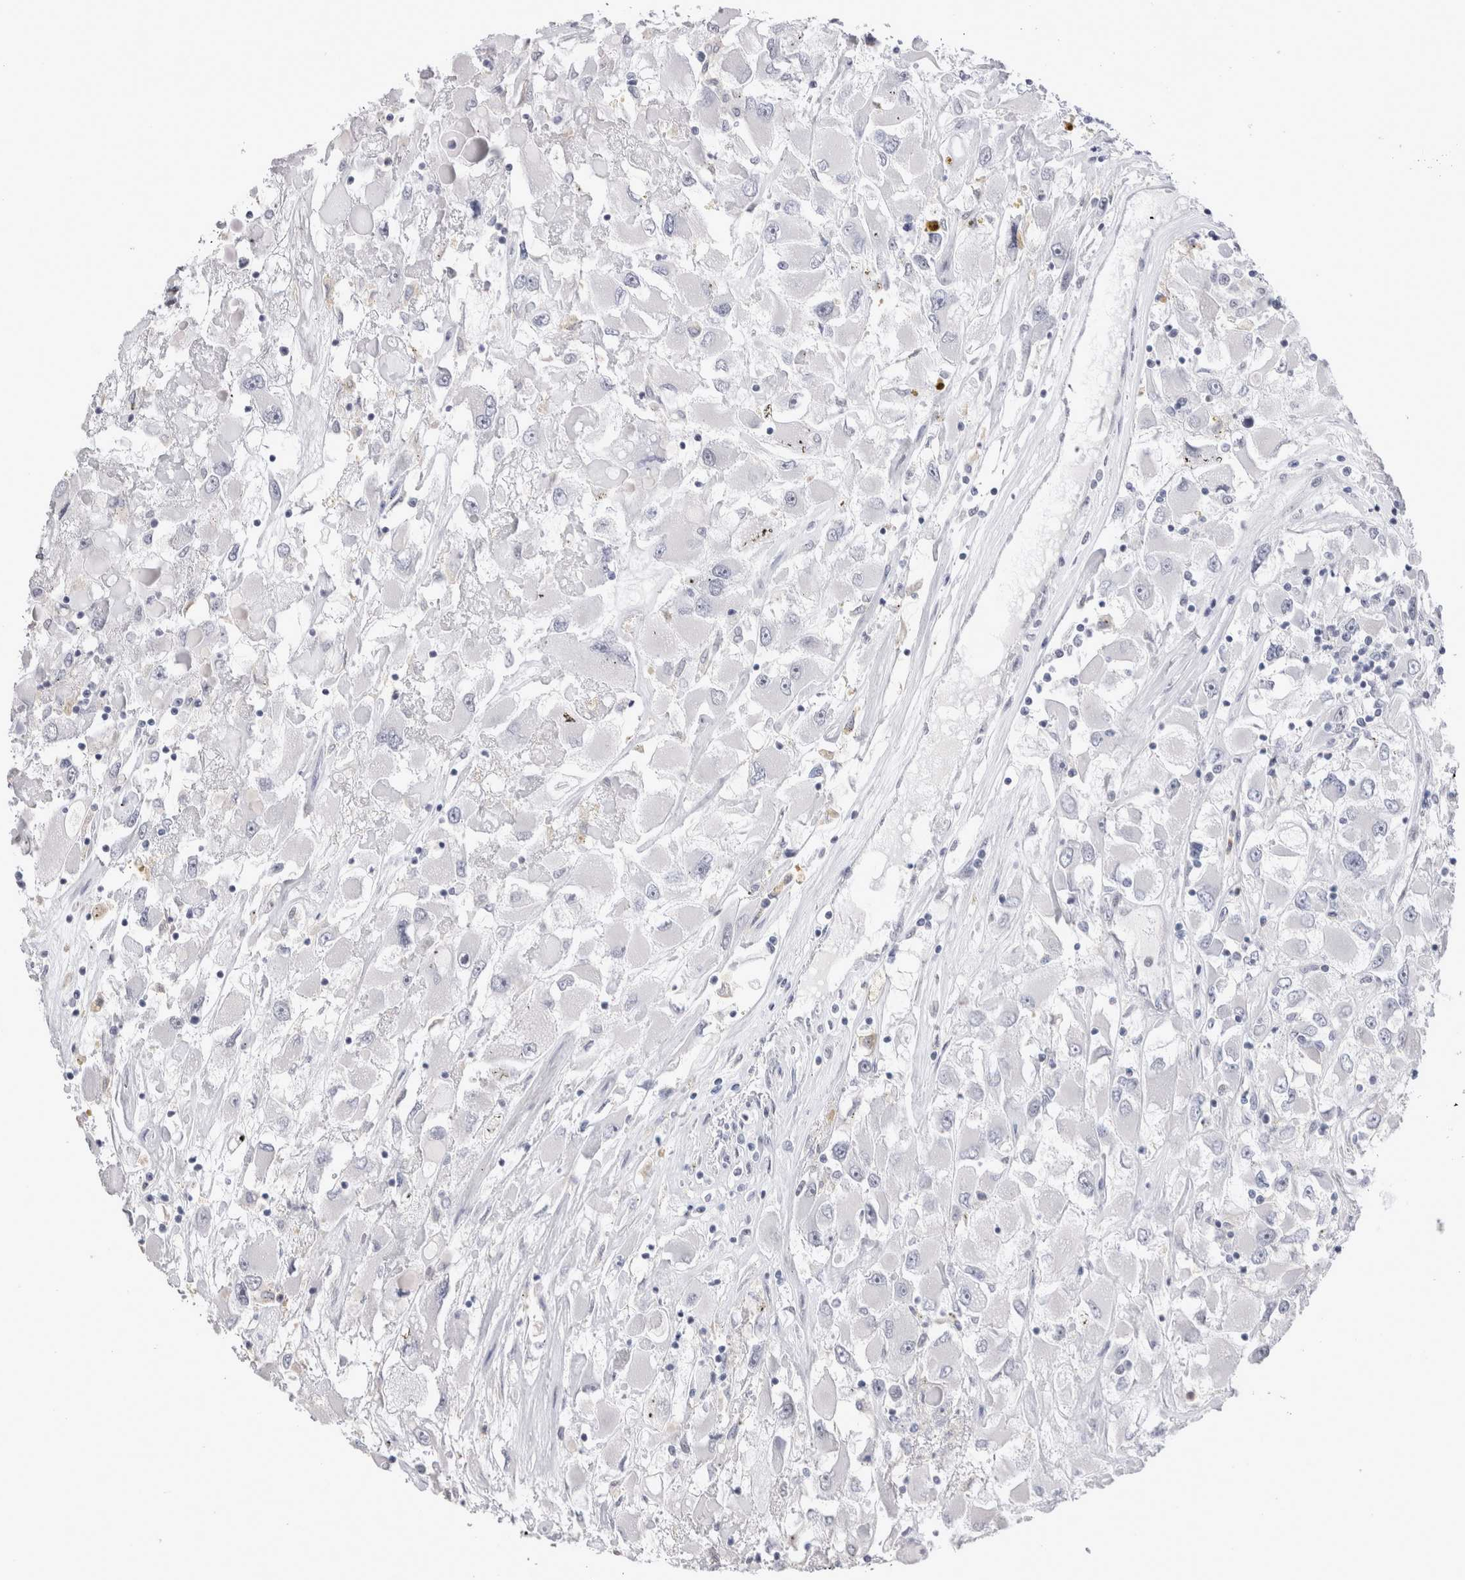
{"staining": {"intensity": "negative", "quantity": "none", "location": "none"}, "tissue": "renal cancer", "cell_type": "Tumor cells", "image_type": "cancer", "snomed": [{"axis": "morphology", "description": "Adenocarcinoma, NOS"}, {"axis": "topography", "description": "Kidney"}], "caption": "The histopathology image displays no staining of tumor cells in adenocarcinoma (renal).", "gene": "RBM6", "patient": {"sex": "female", "age": 52}}